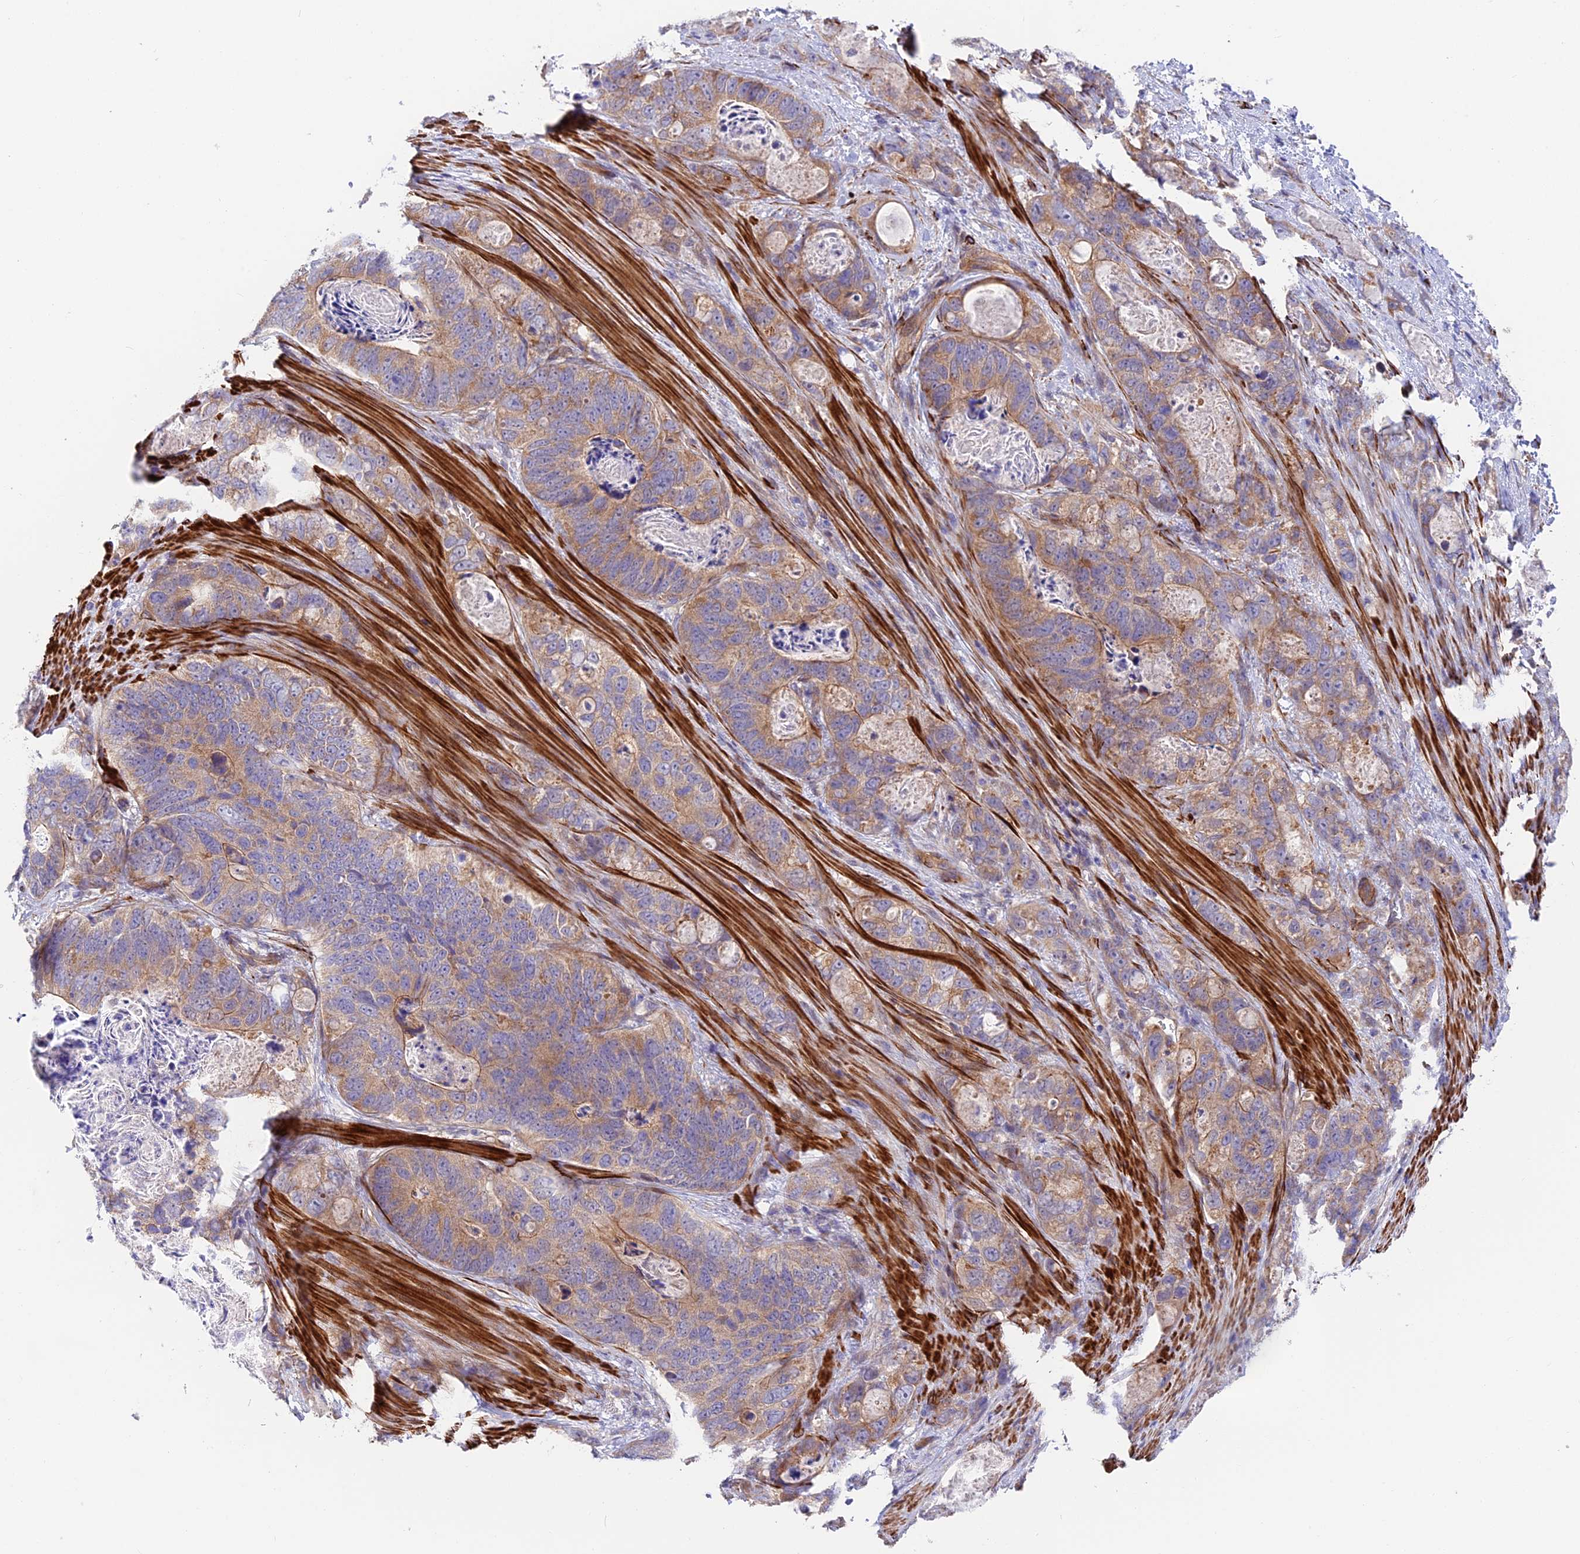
{"staining": {"intensity": "moderate", "quantity": ">75%", "location": "cytoplasmic/membranous"}, "tissue": "stomach cancer", "cell_type": "Tumor cells", "image_type": "cancer", "snomed": [{"axis": "morphology", "description": "Normal tissue, NOS"}, {"axis": "morphology", "description": "Adenocarcinoma, NOS"}, {"axis": "topography", "description": "Stomach"}], "caption": "Tumor cells display medium levels of moderate cytoplasmic/membranous positivity in approximately >75% of cells in adenocarcinoma (stomach).", "gene": "ANKRD50", "patient": {"sex": "female", "age": 89}}